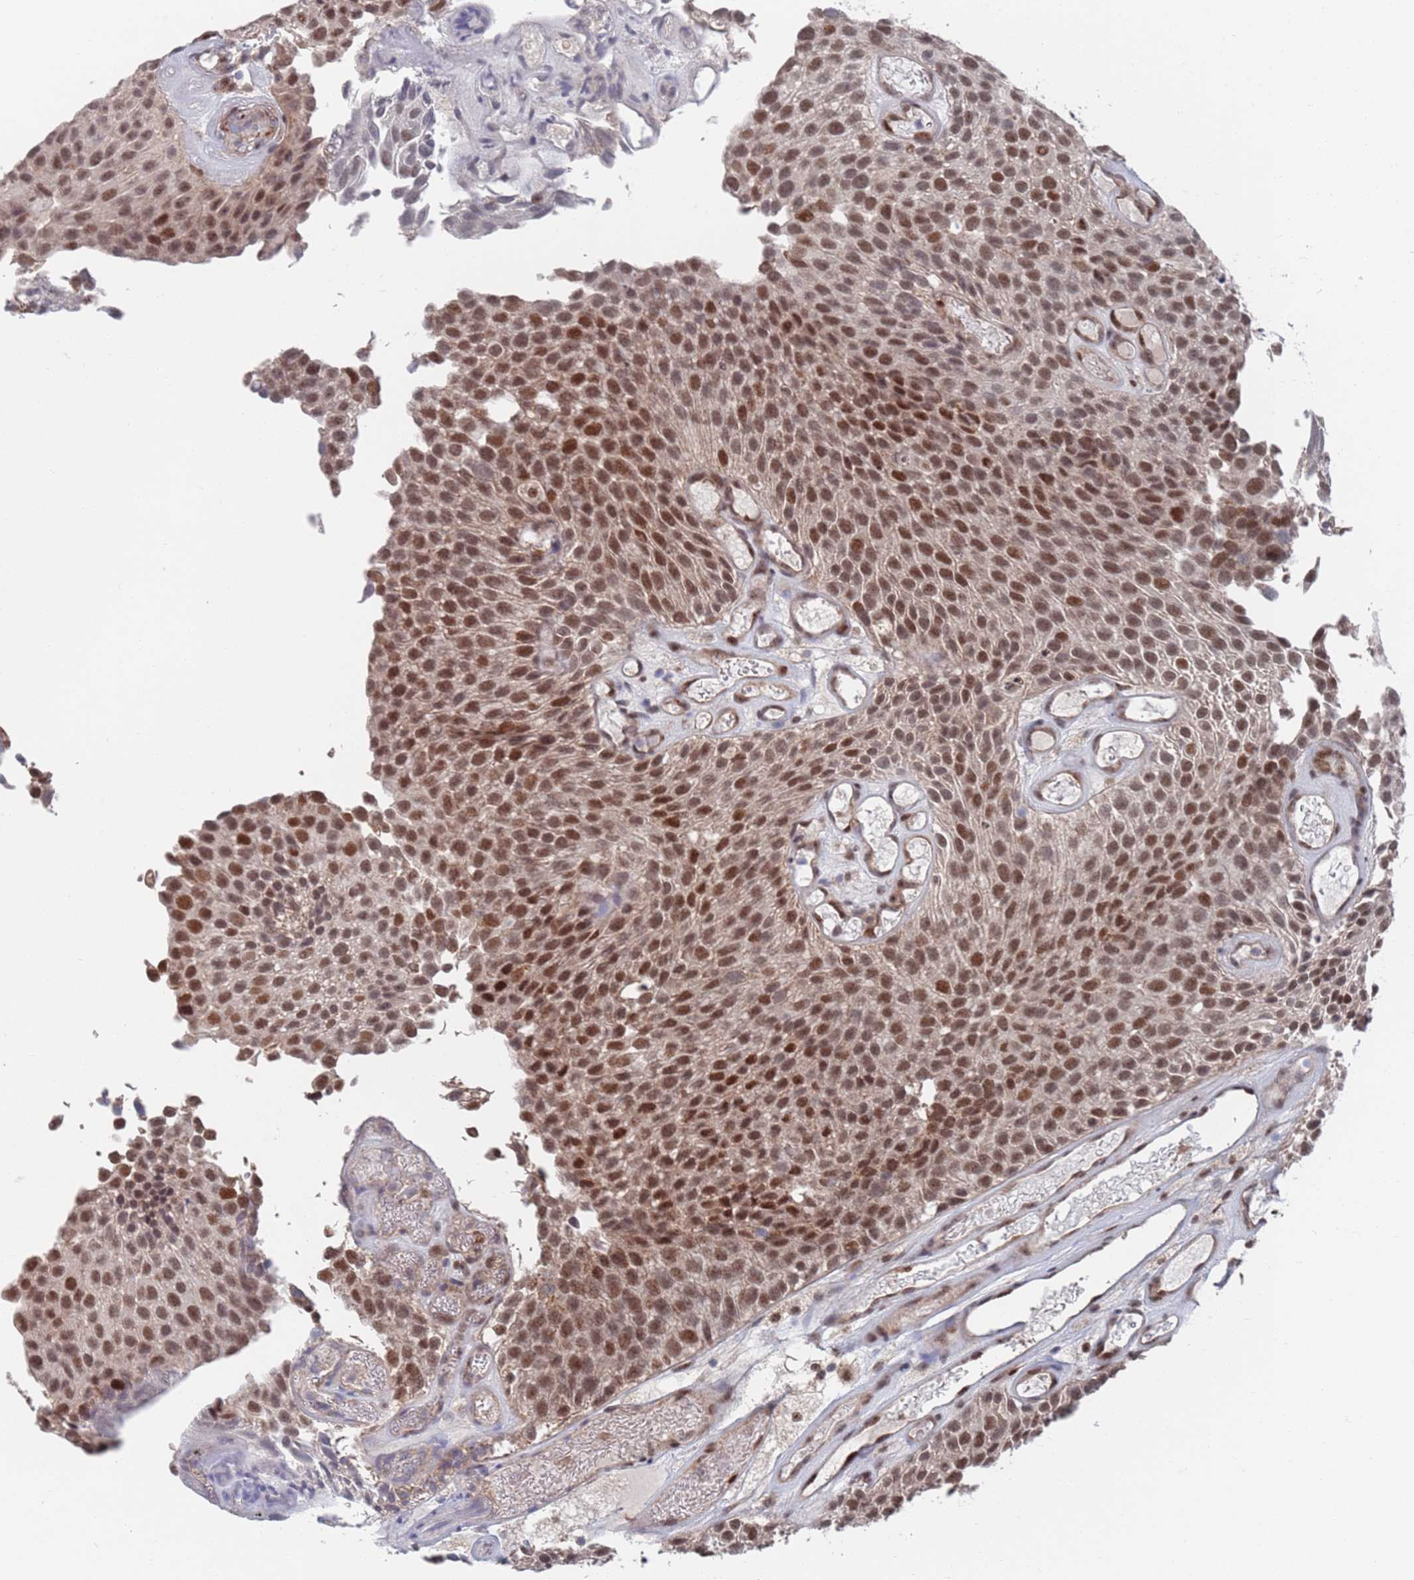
{"staining": {"intensity": "moderate", "quantity": ">75%", "location": "nuclear"}, "tissue": "urothelial cancer", "cell_type": "Tumor cells", "image_type": "cancer", "snomed": [{"axis": "morphology", "description": "Urothelial carcinoma, Low grade"}, {"axis": "topography", "description": "Urinary bladder"}], "caption": "DAB immunohistochemical staining of human urothelial carcinoma (low-grade) shows moderate nuclear protein staining in about >75% of tumor cells.", "gene": "RPP25", "patient": {"sex": "male", "age": 89}}